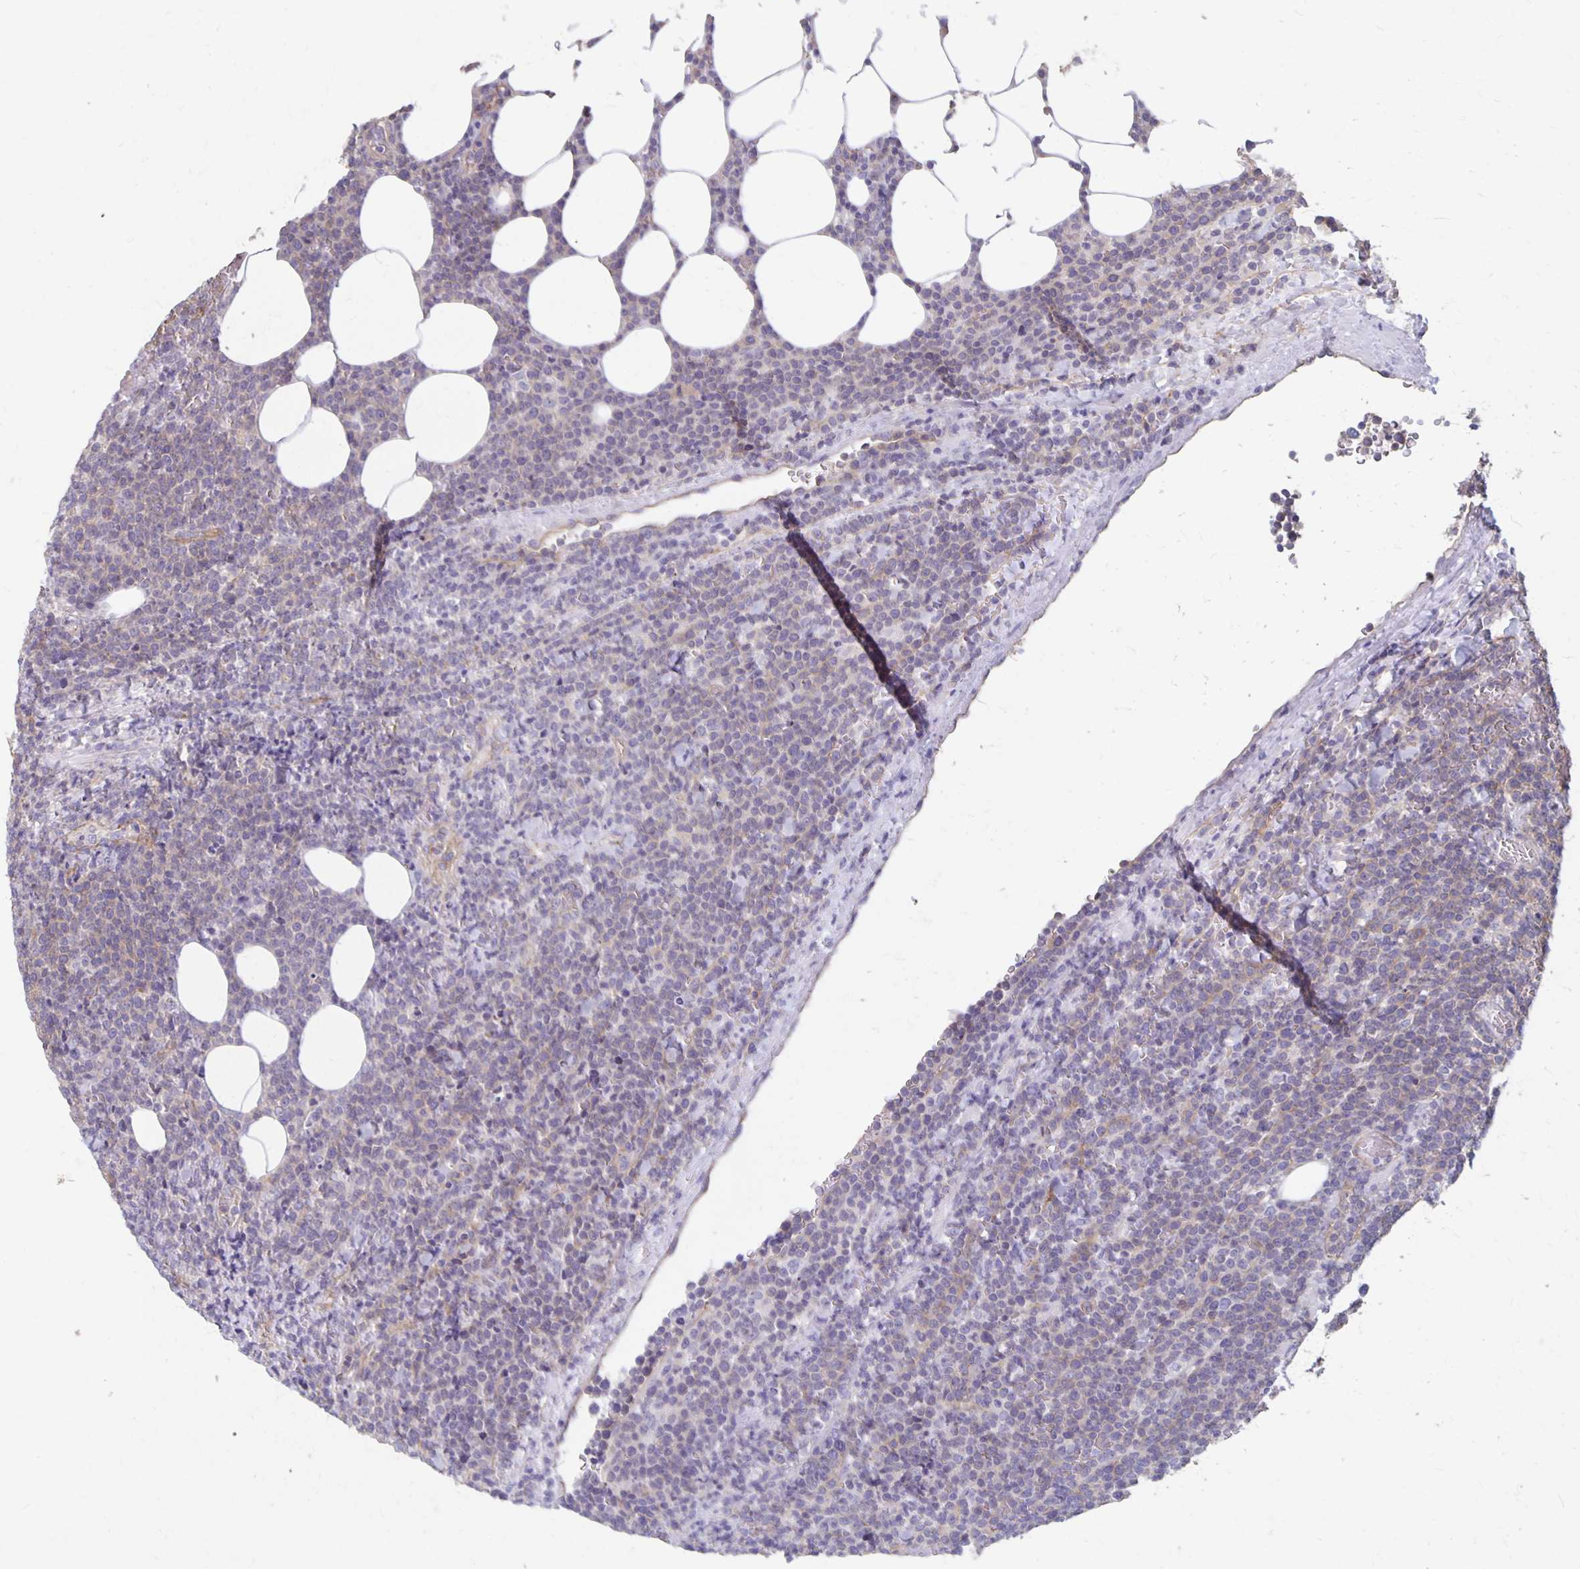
{"staining": {"intensity": "negative", "quantity": "none", "location": "none"}, "tissue": "lymphoma", "cell_type": "Tumor cells", "image_type": "cancer", "snomed": [{"axis": "morphology", "description": "Malignant lymphoma, non-Hodgkin's type, High grade"}, {"axis": "topography", "description": "Lymph node"}], "caption": "An immunohistochemistry (IHC) histopathology image of malignant lymphoma, non-Hodgkin's type (high-grade) is shown. There is no staining in tumor cells of malignant lymphoma, non-Hodgkin's type (high-grade). Nuclei are stained in blue.", "gene": "PPP1R3E", "patient": {"sex": "male", "age": 61}}